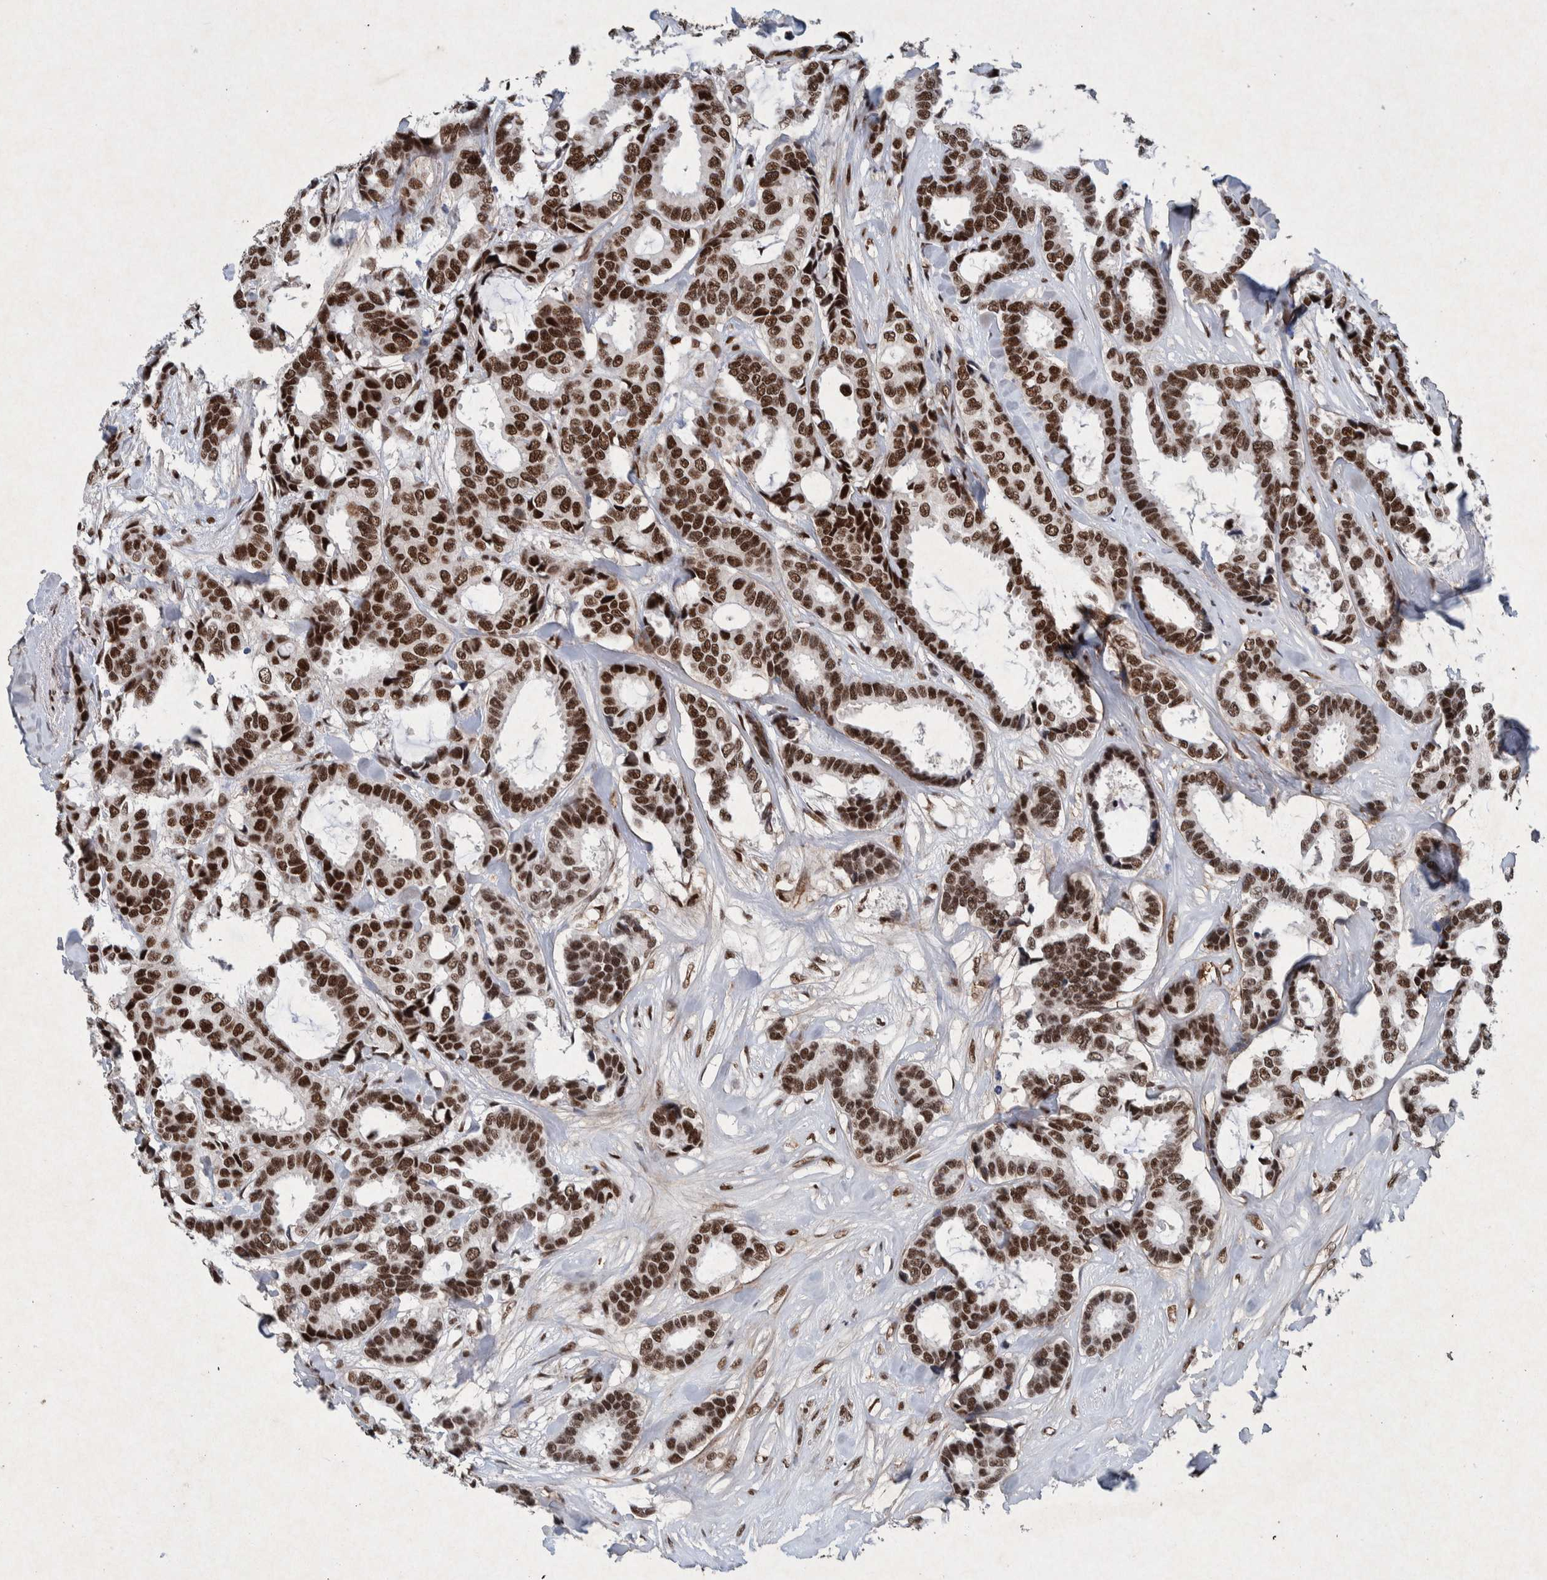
{"staining": {"intensity": "strong", "quantity": ">75%", "location": "nuclear"}, "tissue": "breast cancer", "cell_type": "Tumor cells", "image_type": "cancer", "snomed": [{"axis": "morphology", "description": "Duct carcinoma"}, {"axis": "topography", "description": "Breast"}], "caption": "Immunohistochemical staining of human breast cancer (invasive ductal carcinoma) demonstrates high levels of strong nuclear protein expression in about >75% of tumor cells.", "gene": "TAF10", "patient": {"sex": "female", "age": 87}}